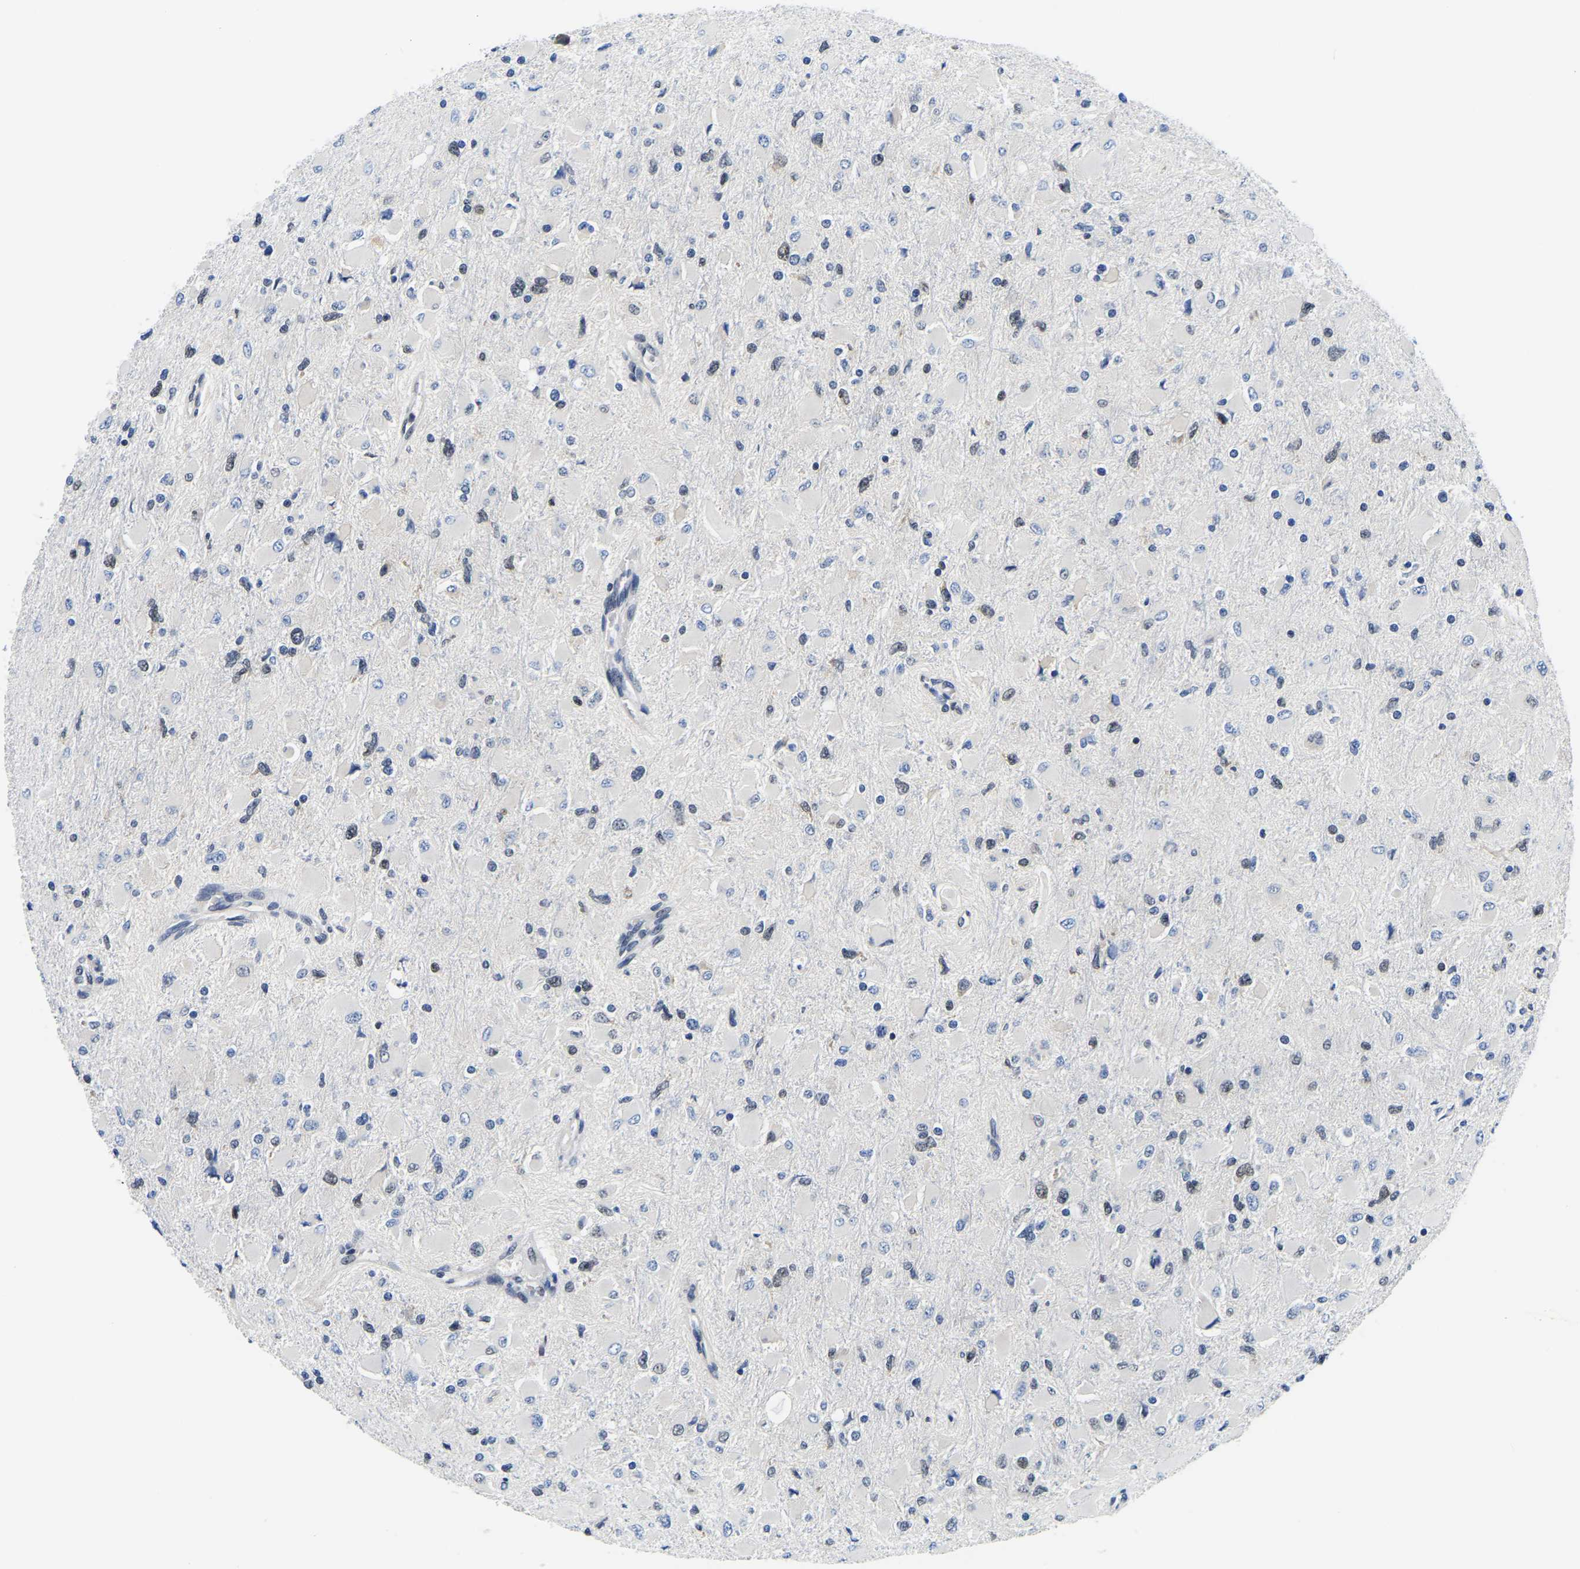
{"staining": {"intensity": "negative", "quantity": "none", "location": "none"}, "tissue": "glioma", "cell_type": "Tumor cells", "image_type": "cancer", "snomed": [{"axis": "morphology", "description": "Glioma, malignant, High grade"}, {"axis": "topography", "description": "Cerebral cortex"}], "caption": "Immunohistochemistry (IHC) micrograph of neoplastic tissue: high-grade glioma (malignant) stained with DAB (3,3'-diaminobenzidine) reveals no significant protein positivity in tumor cells.", "gene": "POLDIP3", "patient": {"sex": "female", "age": 36}}